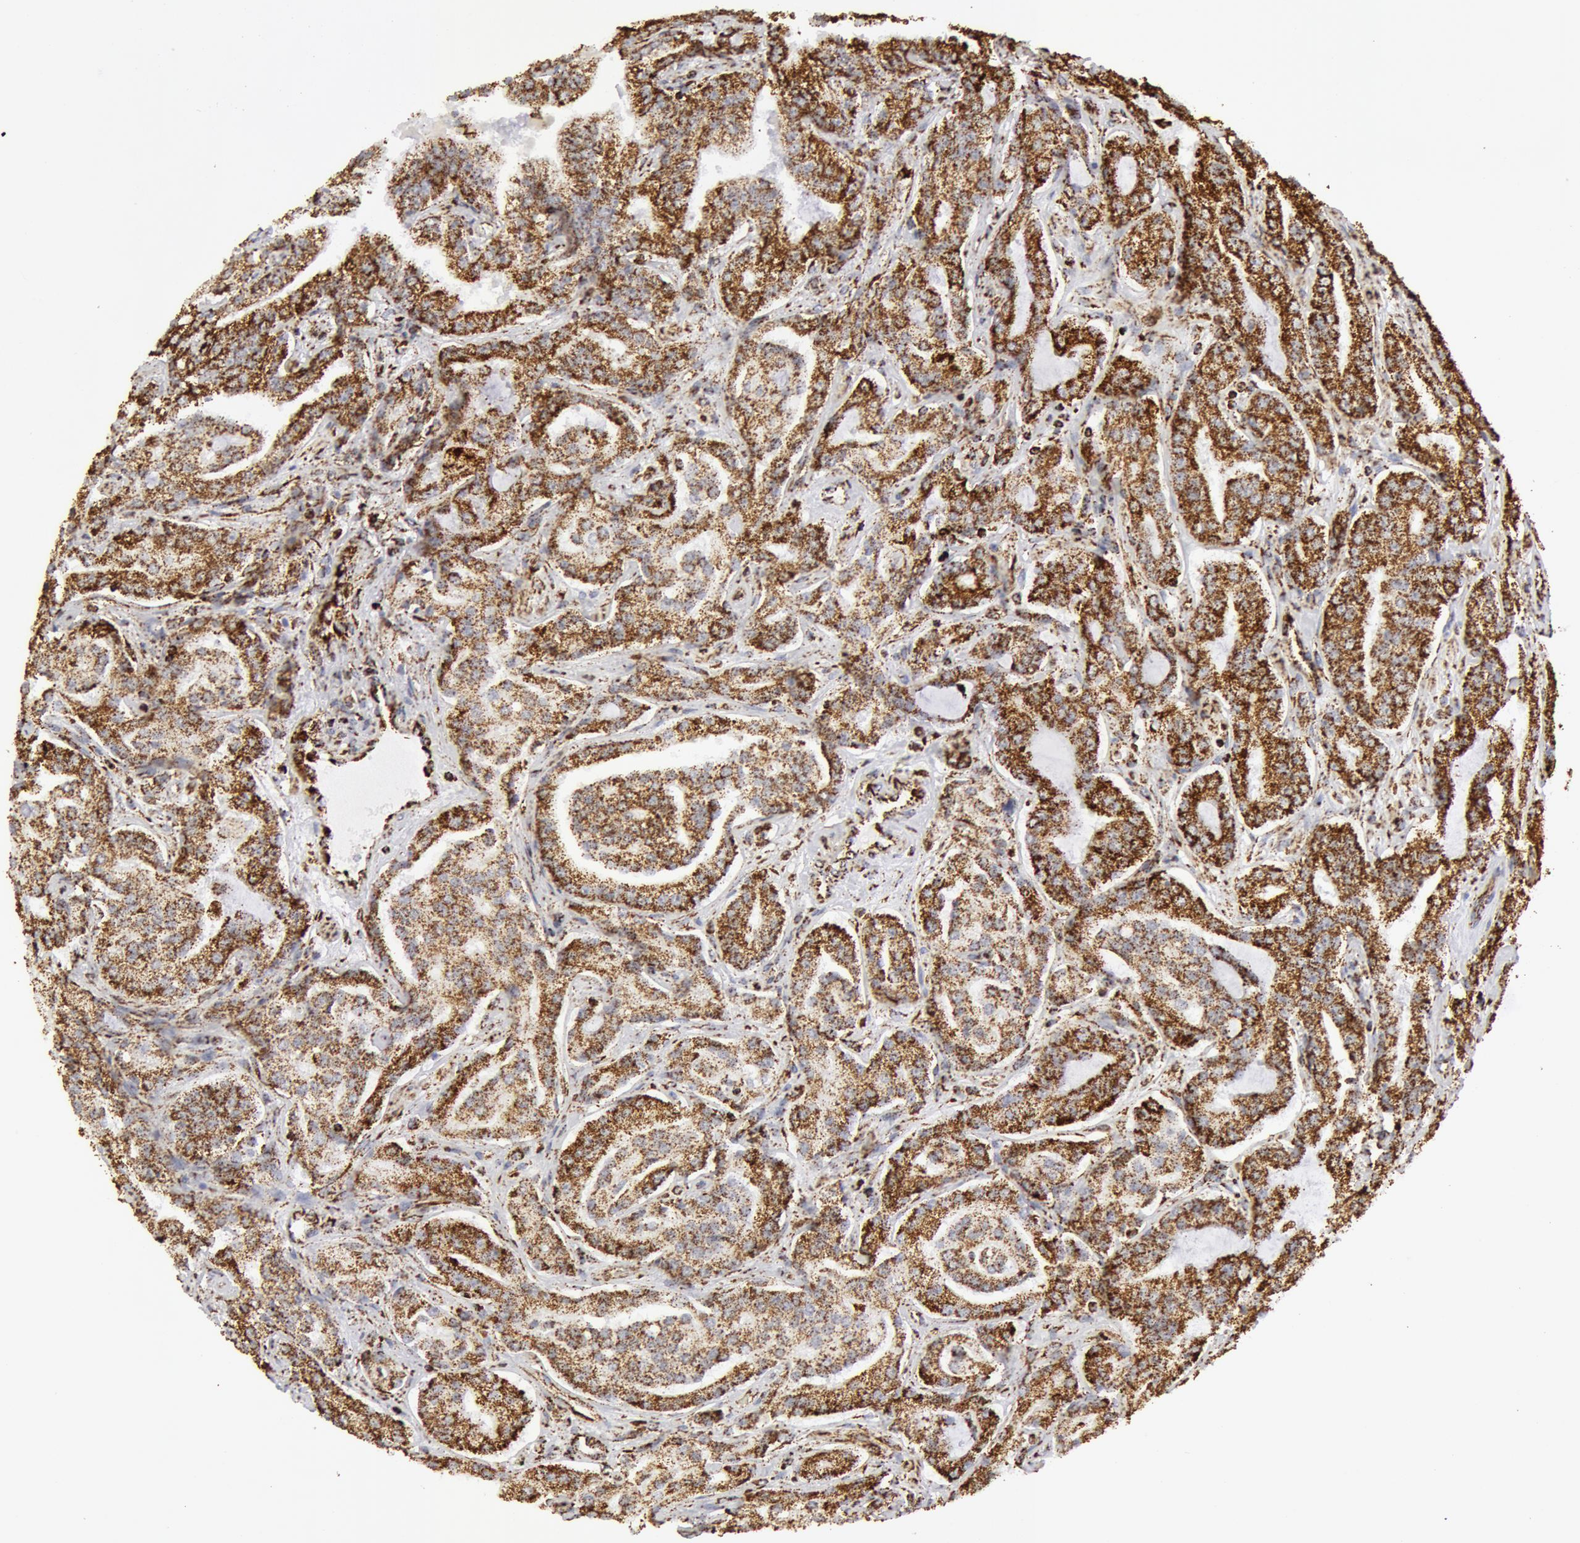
{"staining": {"intensity": "strong", "quantity": ">75%", "location": "cytoplasmic/membranous"}, "tissue": "prostate cancer", "cell_type": "Tumor cells", "image_type": "cancer", "snomed": [{"axis": "morphology", "description": "Adenocarcinoma, Medium grade"}, {"axis": "topography", "description": "Prostate"}], "caption": "Tumor cells reveal strong cytoplasmic/membranous expression in about >75% of cells in prostate cancer (medium-grade adenocarcinoma). Immunohistochemistry (ihc) stains the protein in brown and the nuclei are stained blue.", "gene": "ATP5F1B", "patient": {"sex": "male", "age": 72}}